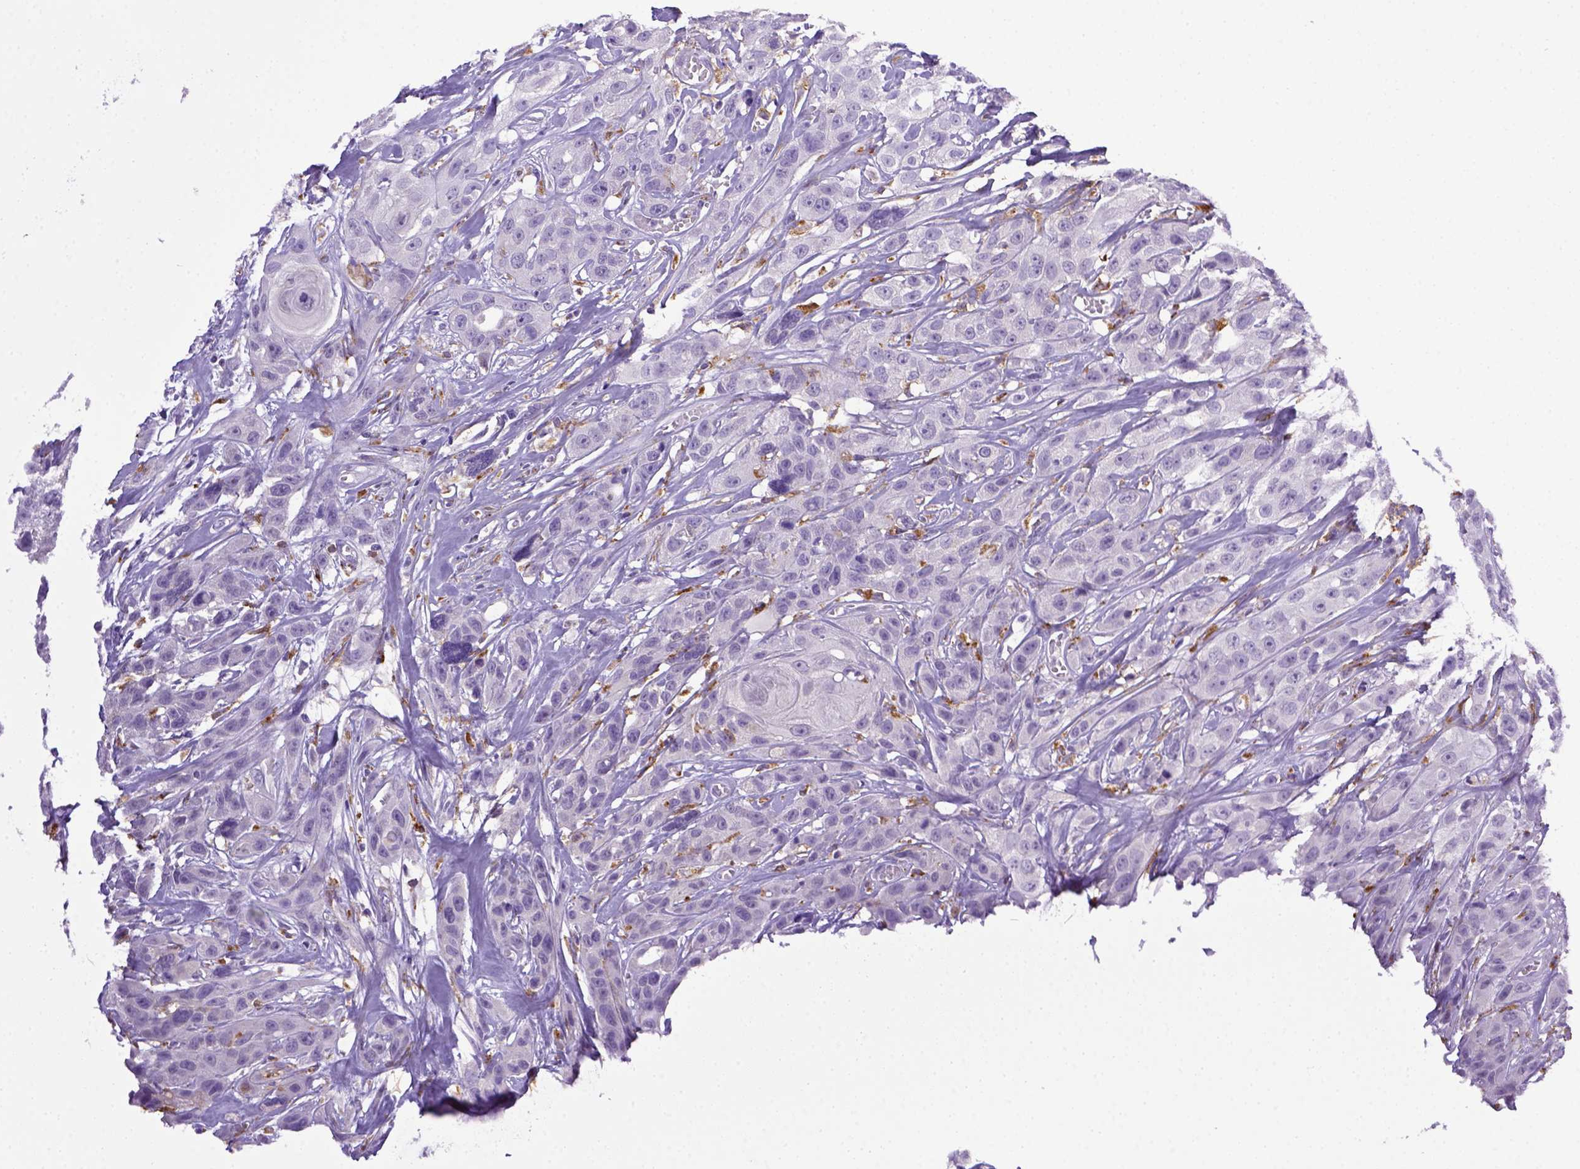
{"staining": {"intensity": "negative", "quantity": "none", "location": "none"}, "tissue": "head and neck cancer", "cell_type": "Tumor cells", "image_type": "cancer", "snomed": [{"axis": "morphology", "description": "Squamous cell carcinoma, NOS"}, {"axis": "topography", "description": "Head-Neck"}], "caption": "This is an immunohistochemistry photomicrograph of head and neck cancer (squamous cell carcinoma). There is no expression in tumor cells.", "gene": "CD68", "patient": {"sex": "male", "age": 57}}